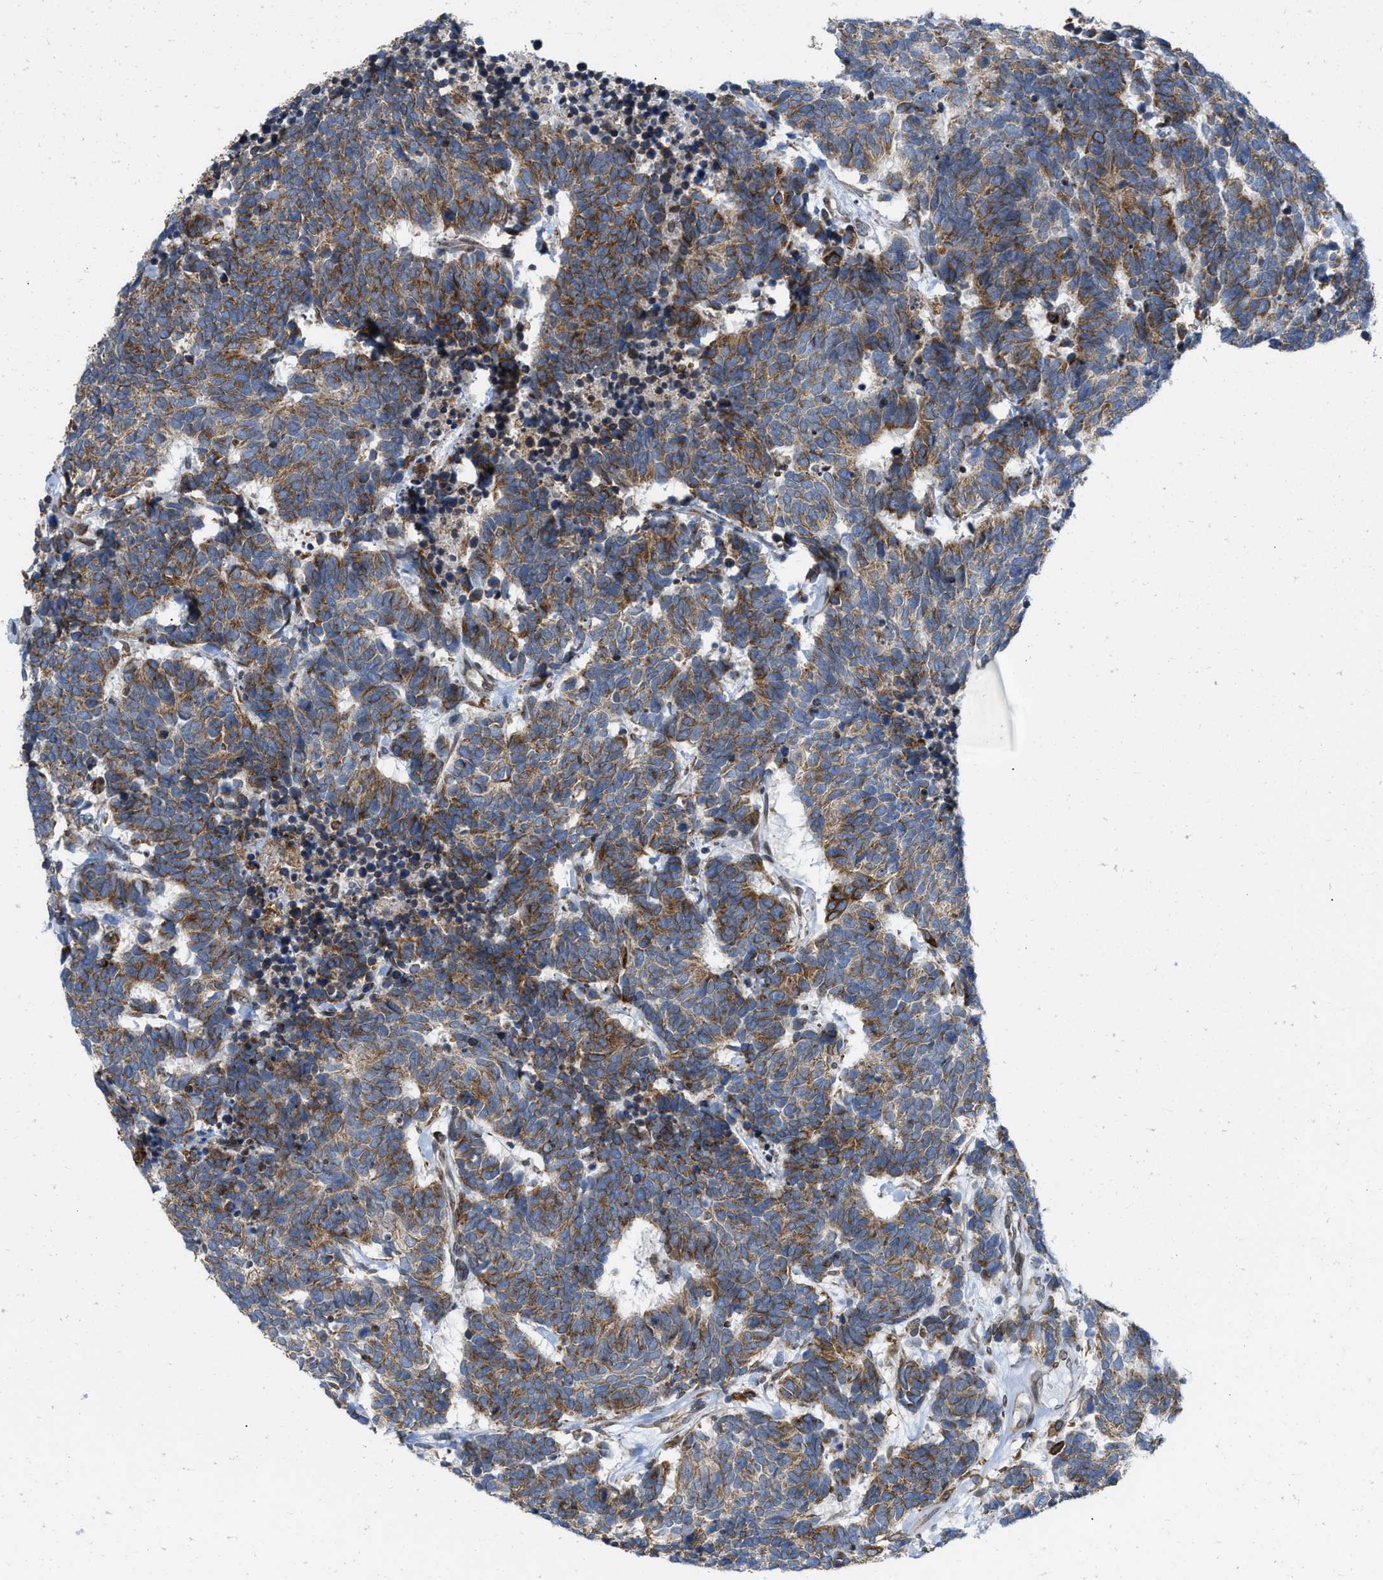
{"staining": {"intensity": "moderate", "quantity": ">75%", "location": "cytoplasmic/membranous"}, "tissue": "carcinoid", "cell_type": "Tumor cells", "image_type": "cancer", "snomed": [{"axis": "morphology", "description": "Carcinoma, NOS"}, {"axis": "morphology", "description": "Carcinoid, malignant, NOS"}, {"axis": "topography", "description": "Urinary bladder"}], "caption": "This micrograph displays immunohistochemistry (IHC) staining of human carcinoma, with medium moderate cytoplasmic/membranous expression in approximately >75% of tumor cells.", "gene": "ERLIN2", "patient": {"sex": "male", "age": 57}}